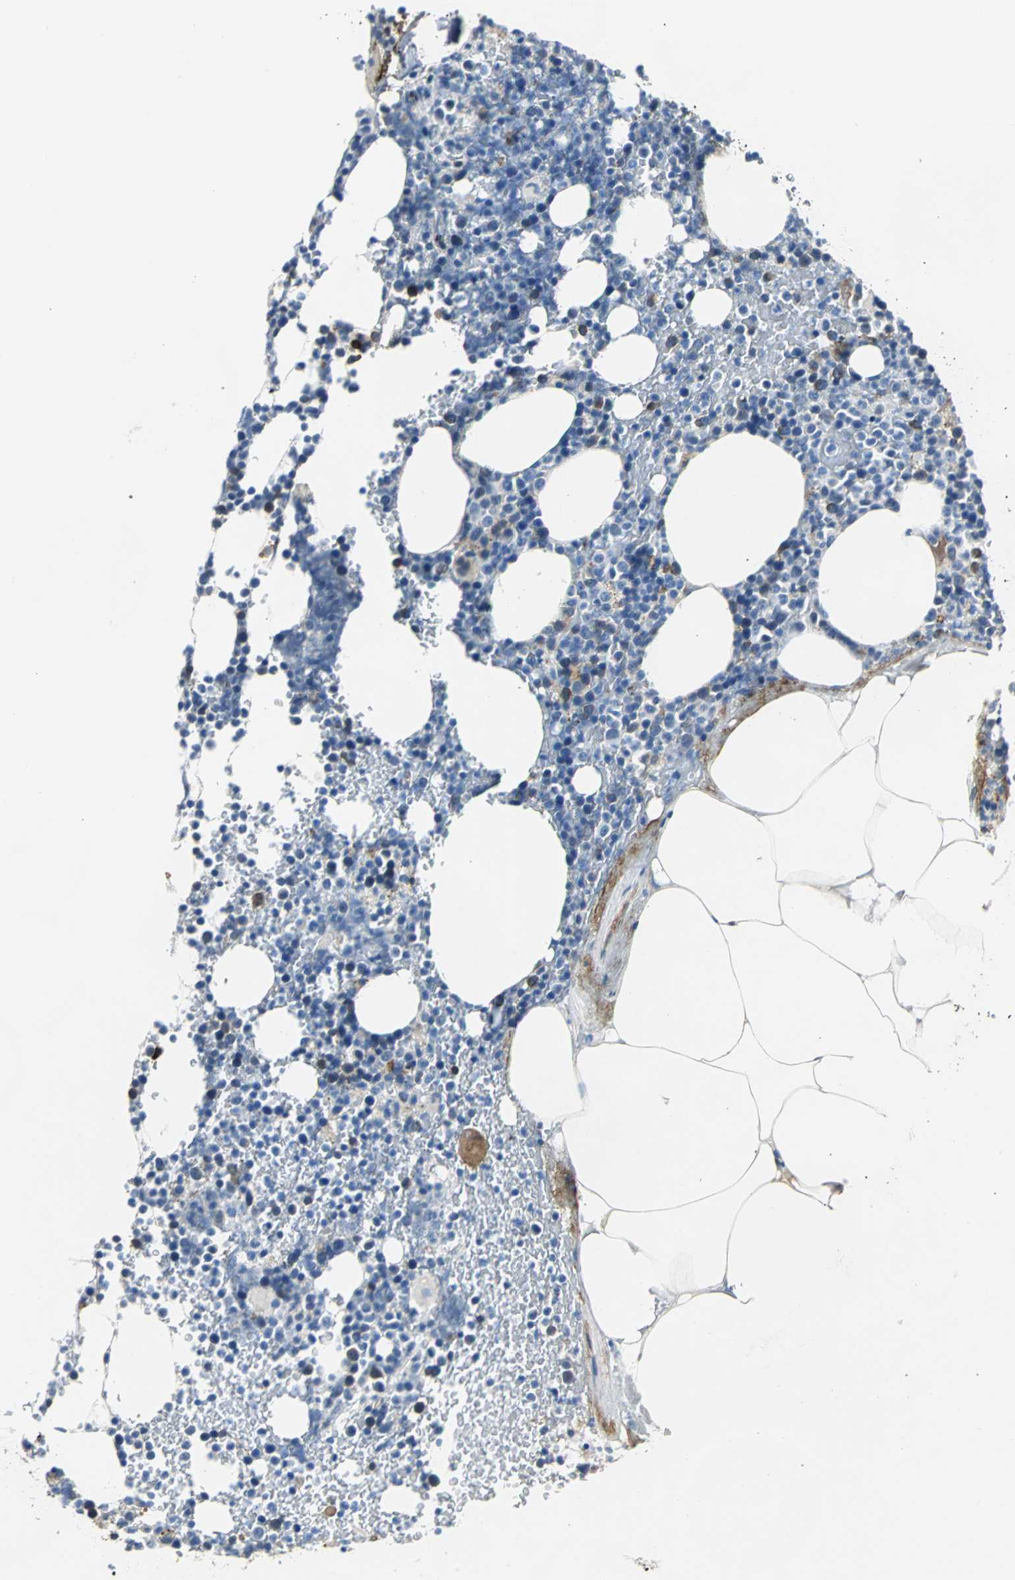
{"staining": {"intensity": "moderate", "quantity": "<25%", "location": "cytoplasmic/membranous"}, "tissue": "bone marrow", "cell_type": "Hematopoietic cells", "image_type": "normal", "snomed": [{"axis": "morphology", "description": "Normal tissue, NOS"}, {"axis": "topography", "description": "Bone marrow"}], "caption": "Moderate cytoplasmic/membranous staining for a protein is seen in about <25% of hematopoietic cells of benign bone marrow using immunohistochemistry (IHC).", "gene": "ENSG00000285130", "patient": {"sex": "female", "age": 66}}